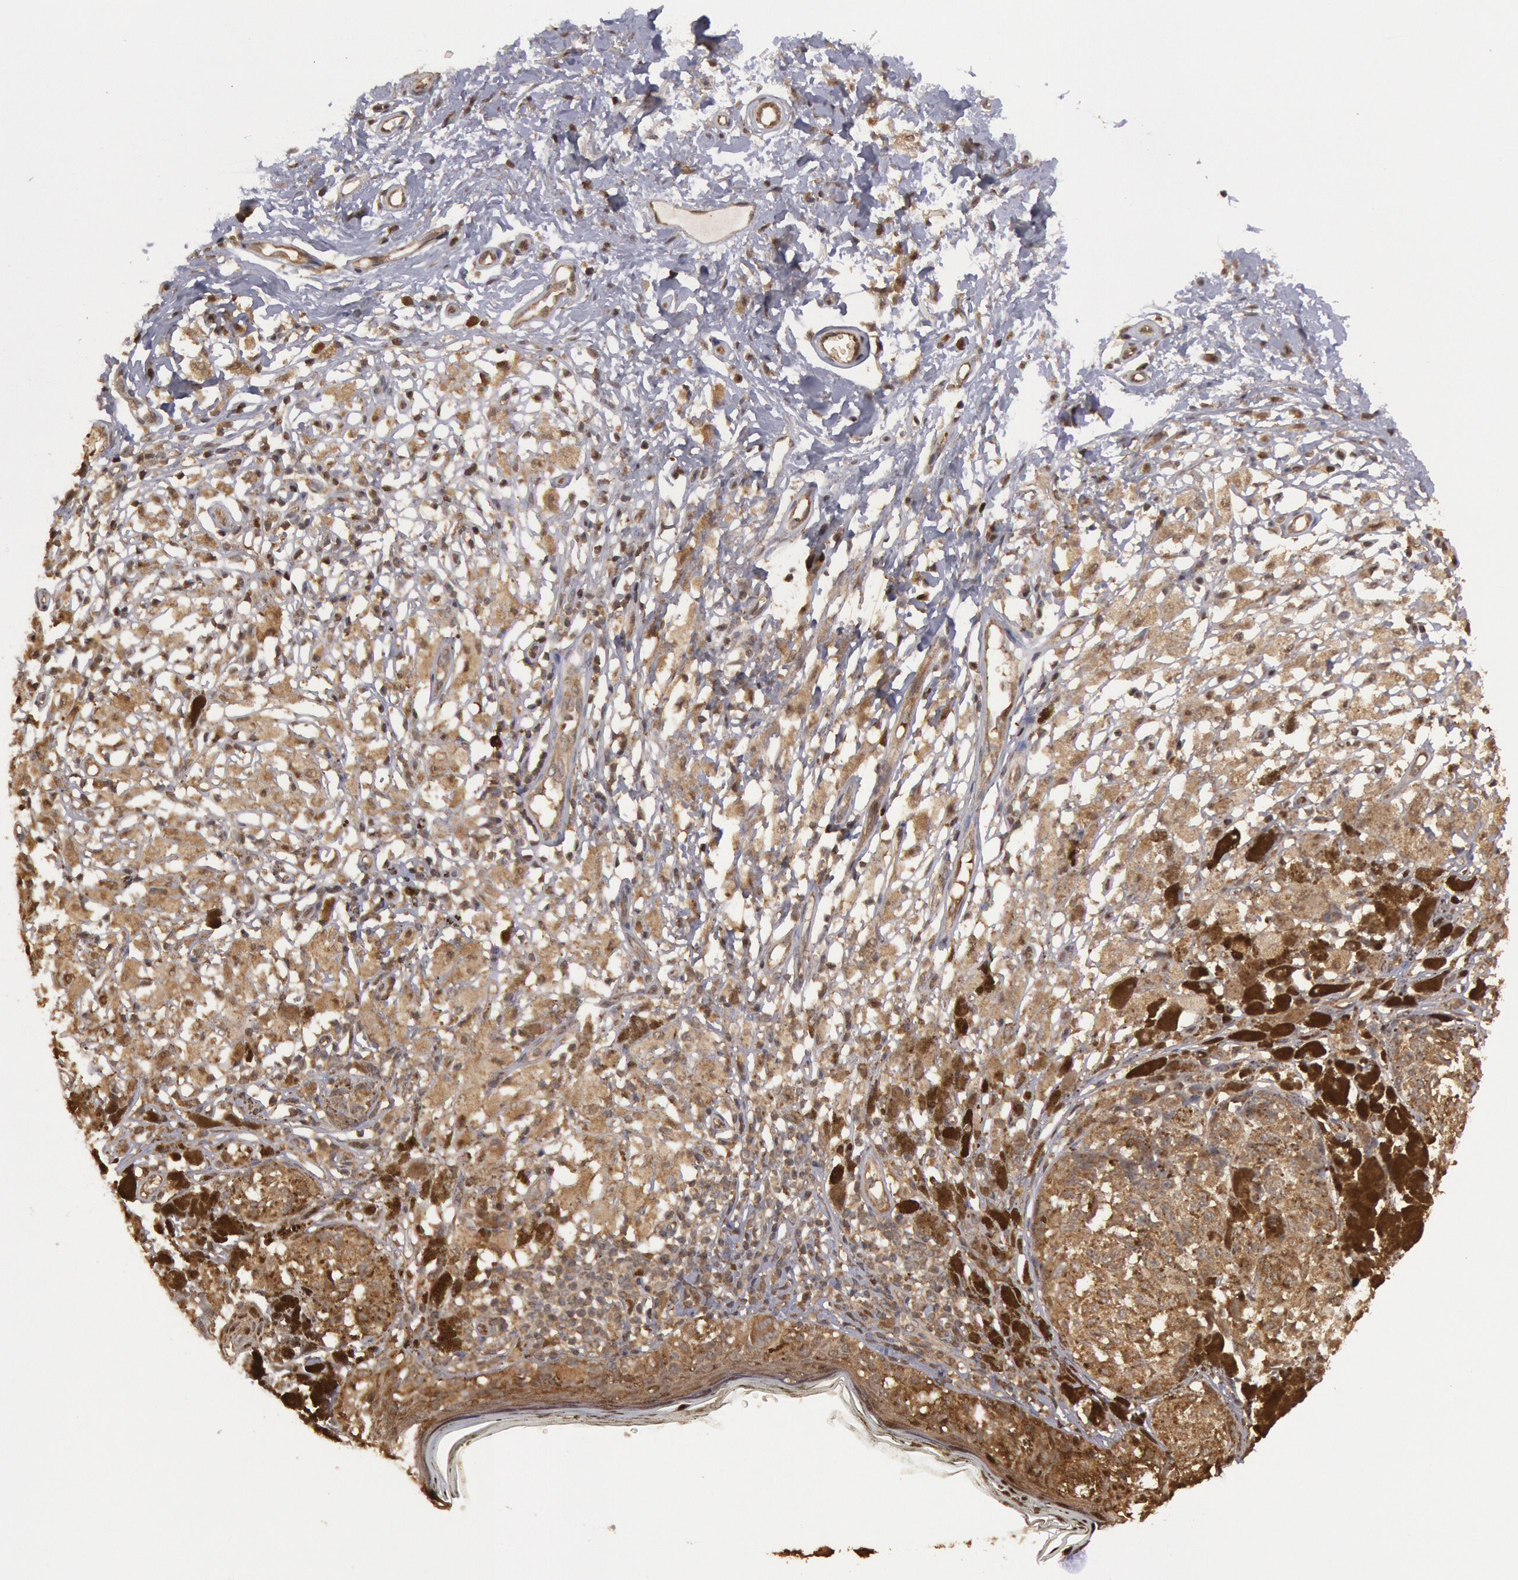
{"staining": {"intensity": "moderate", "quantity": ">75%", "location": "cytoplasmic/membranous"}, "tissue": "melanoma", "cell_type": "Tumor cells", "image_type": "cancer", "snomed": [{"axis": "morphology", "description": "Malignant melanoma, NOS"}, {"axis": "topography", "description": "Skin"}], "caption": "This is an image of immunohistochemistry (IHC) staining of melanoma, which shows moderate expression in the cytoplasmic/membranous of tumor cells.", "gene": "USP14", "patient": {"sex": "male", "age": 88}}